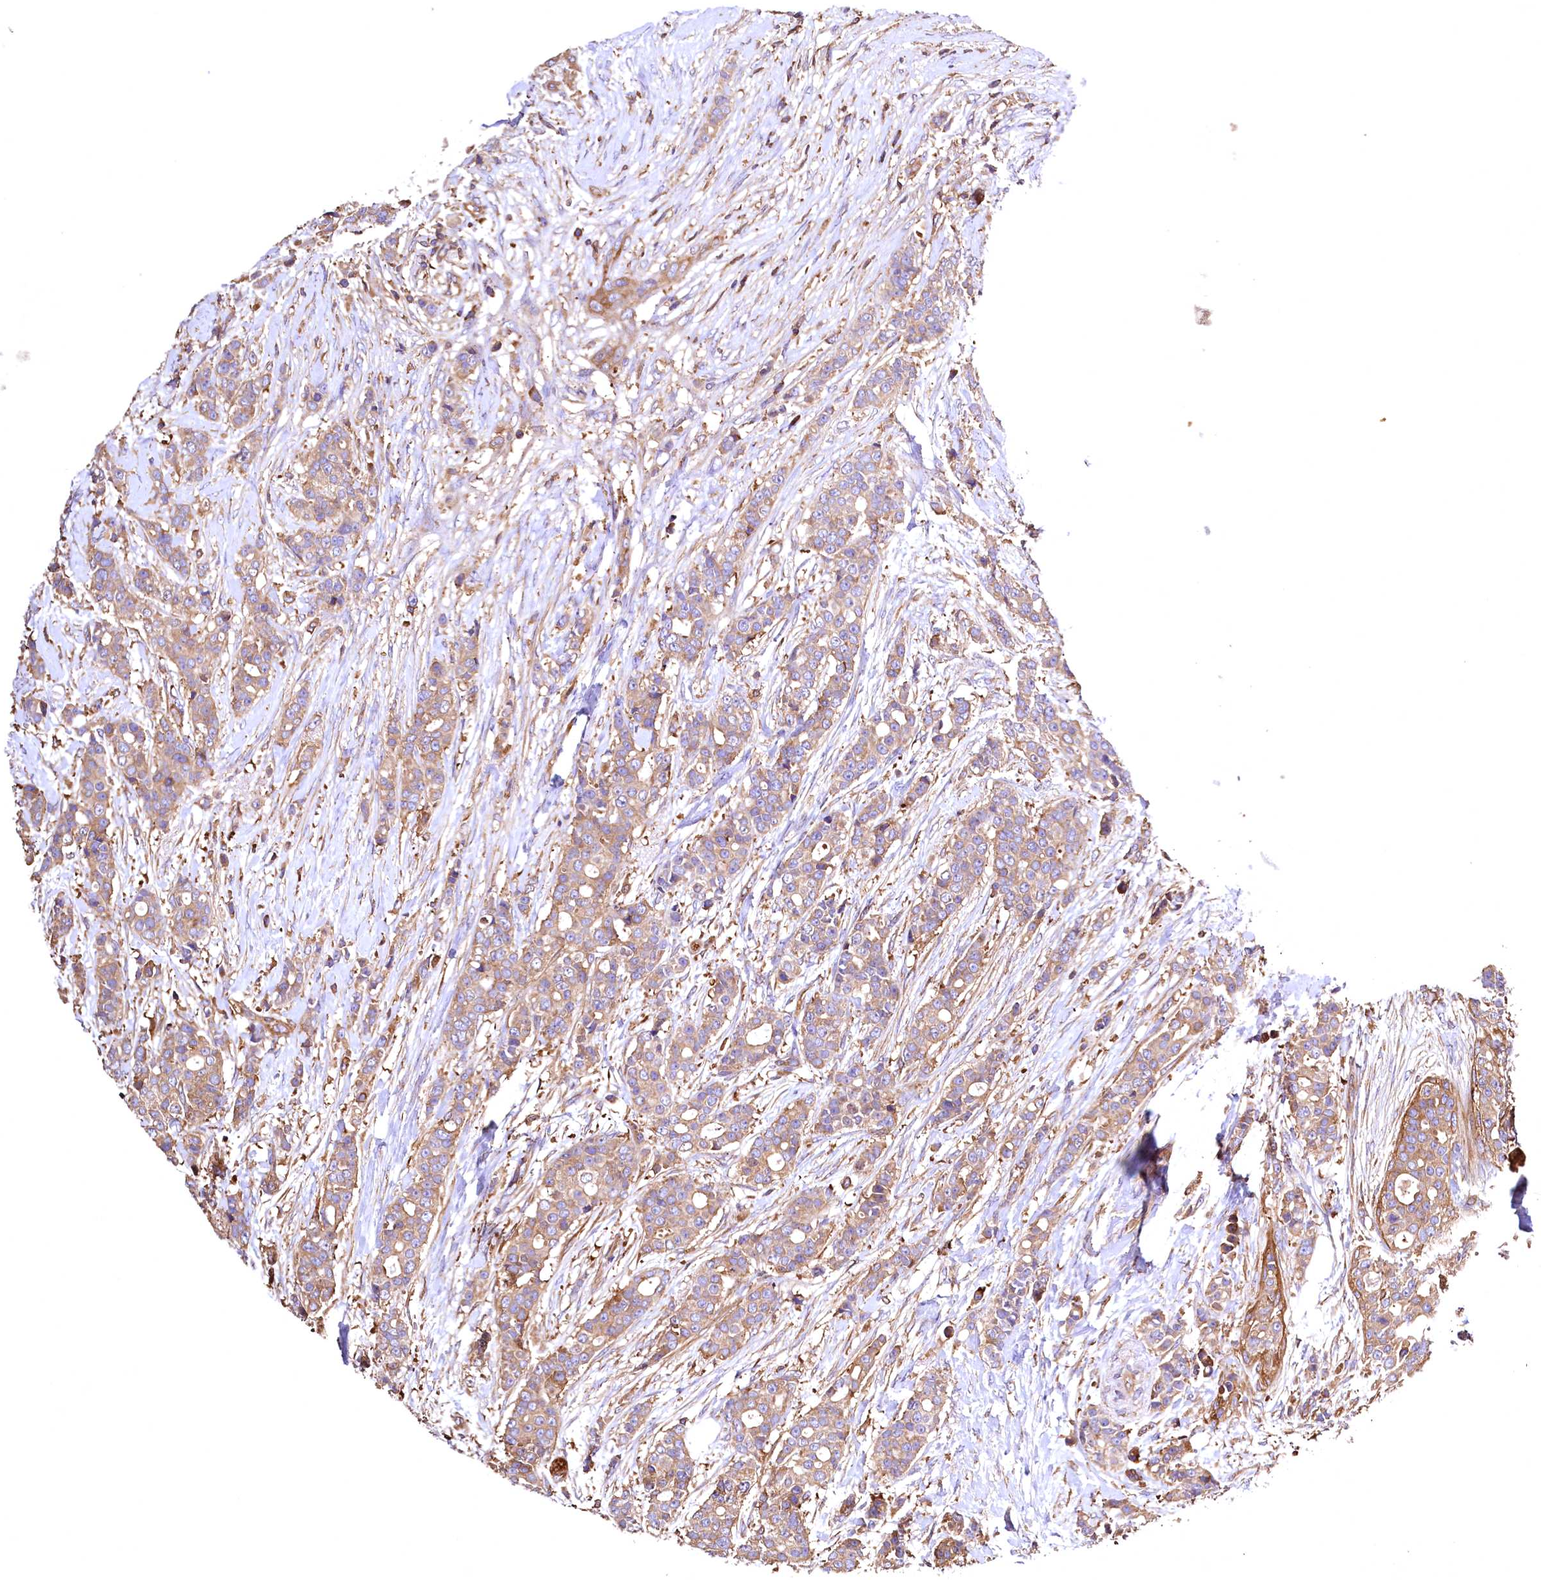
{"staining": {"intensity": "moderate", "quantity": ">75%", "location": "cytoplasmic/membranous"}, "tissue": "breast cancer", "cell_type": "Tumor cells", "image_type": "cancer", "snomed": [{"axis": "morphology", "description": "Lobular carcinoma"}, {"axis": "topography", "description": "Breast"}], "caption": "Moderate cytoplasmic/membranous positivity for a protein is seen in about >75% of tumor cells of breast cancer (lobular carcinoma) using immunohistochemistry (IHC).", "gene": "RARS2", "patient": {"sex": "female", "age": 51}}